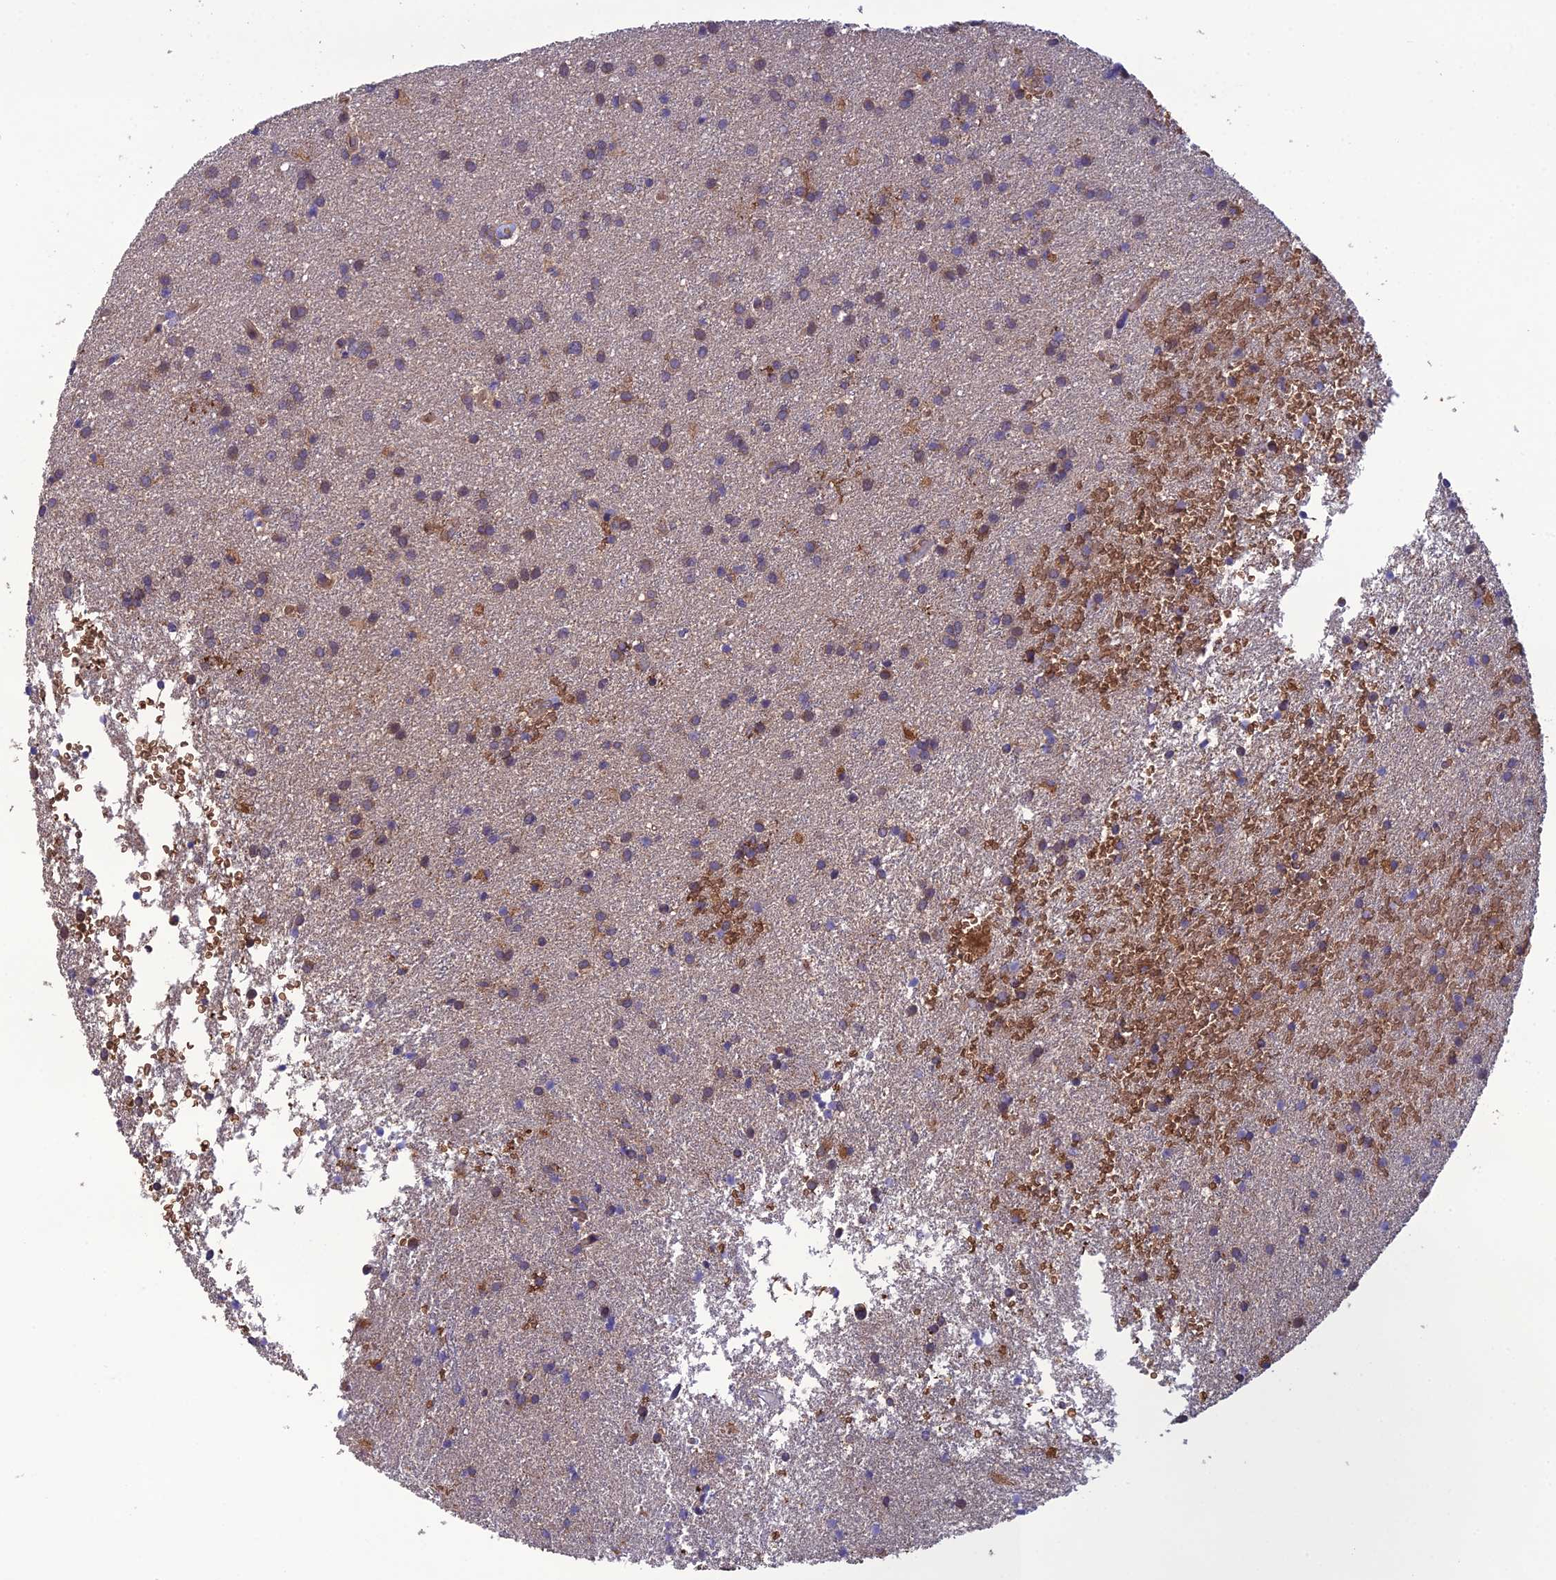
{"staining": {"intensity": "weak", "quantity": "<25%", "location": "cytoplasmic/membranous"}, "tissue": "glioma", "cell_type": "Tumor cells", "image_type": "cancer", "snomed": [{"axis": "morphology", "description": "Glioma, malignant, High grade"}, {"axis": "topography", "description": "Brain"}], "caption": "A high-resolution photomicrograph shows immunohistochemistry staining of malignant glioma (high-grade), which demonstrates no significant expression in tumor cells. (DAB IHC with hematoxylin counter stain).", "gene": "GALR2", "patient": {"sex": "female", "age": 50}}